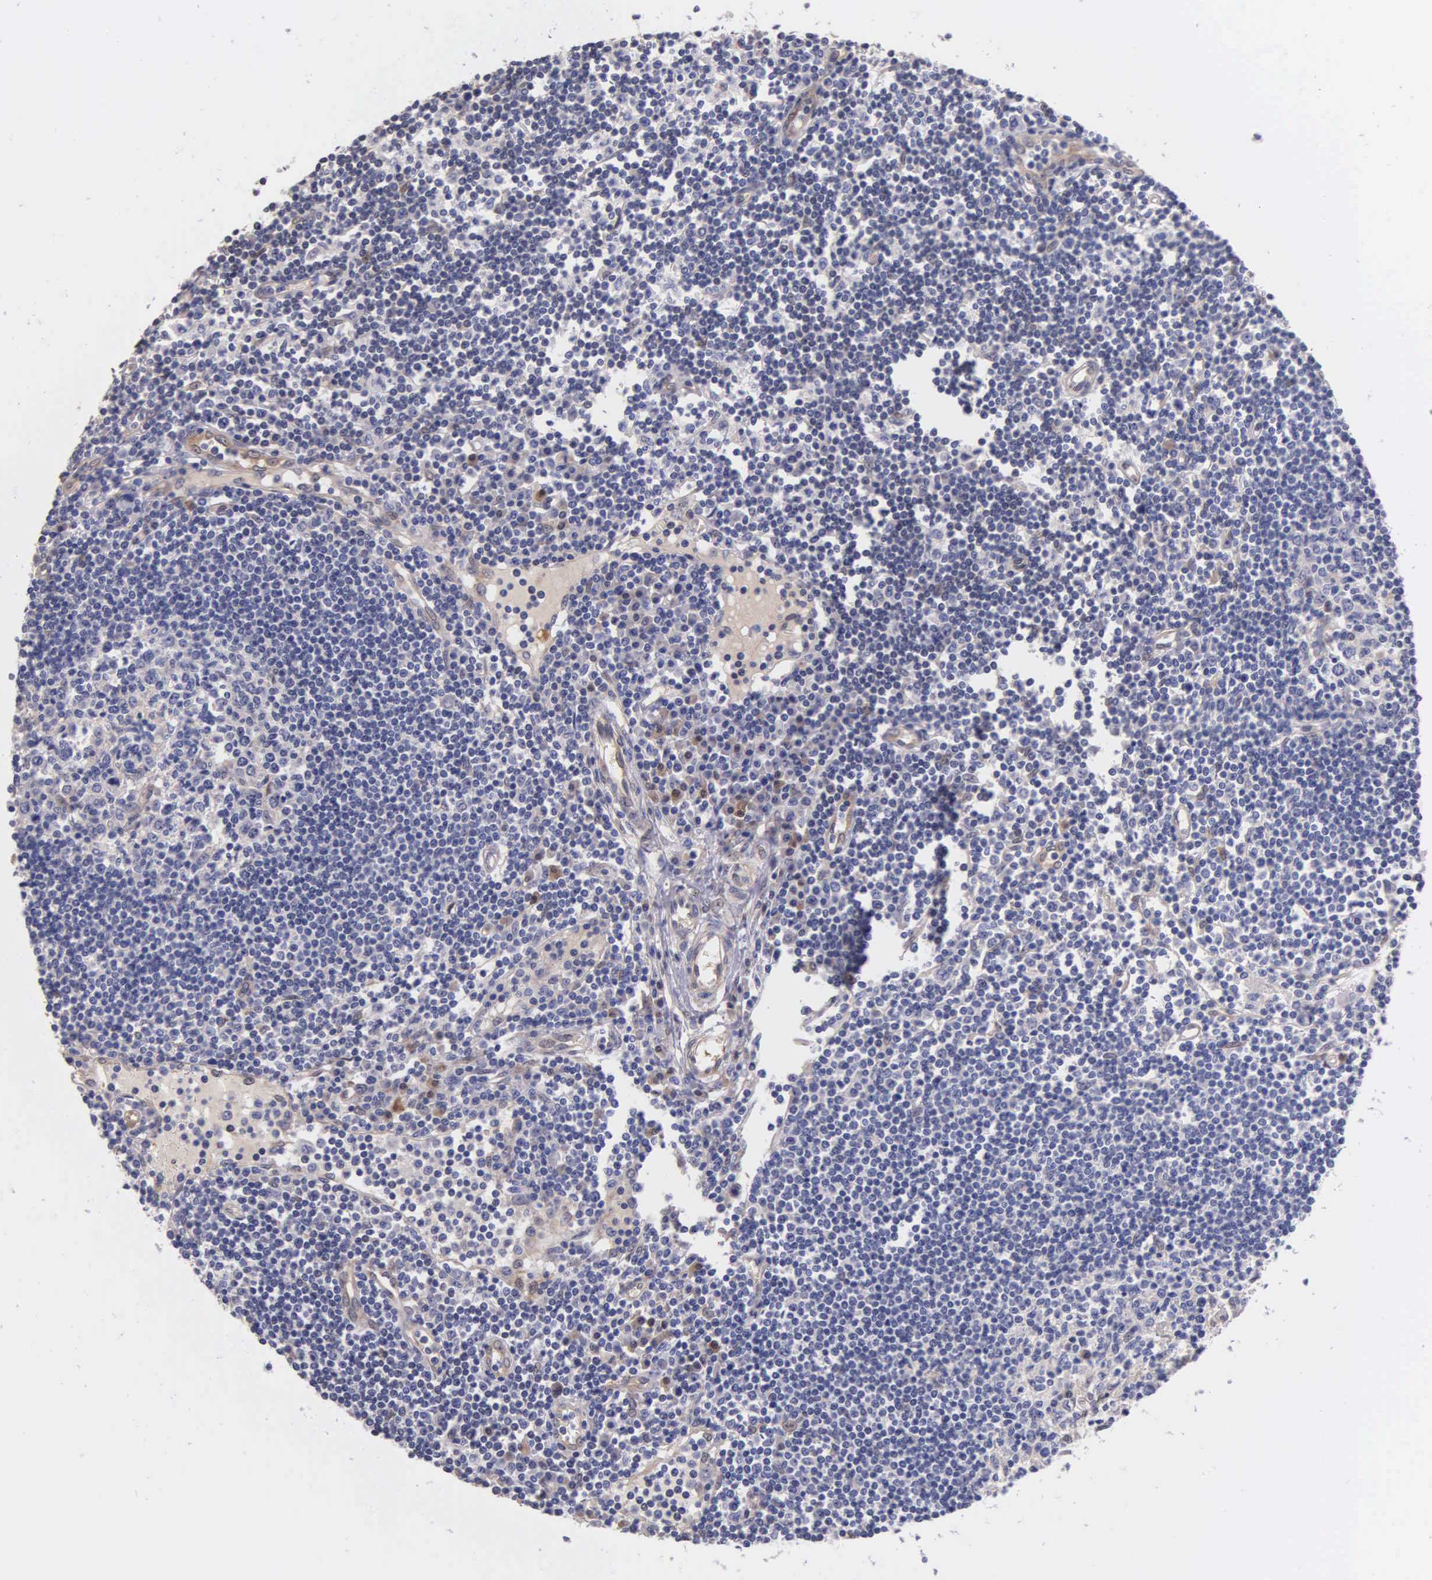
{"staining": {"intensity": "negative", "quantity": "none", "location": "none"}, "tissue": "lymph node", "cell_type": "Germinal center cells", "image_type": "normal", "snomed": [{"axis": "morphology", "description": "Normal tissue, NOS"}, {"axis": "topography", "description": "Lymph node"}], "caption": "A high-resolution photomicrograph shows IHC staining of benign lymph node, which exhibits no significant expression in germinal center cells. (DAB IHC, high magnification).", "gene": "GSTT2B", "patient": {"sex": "female", "age": 62}}